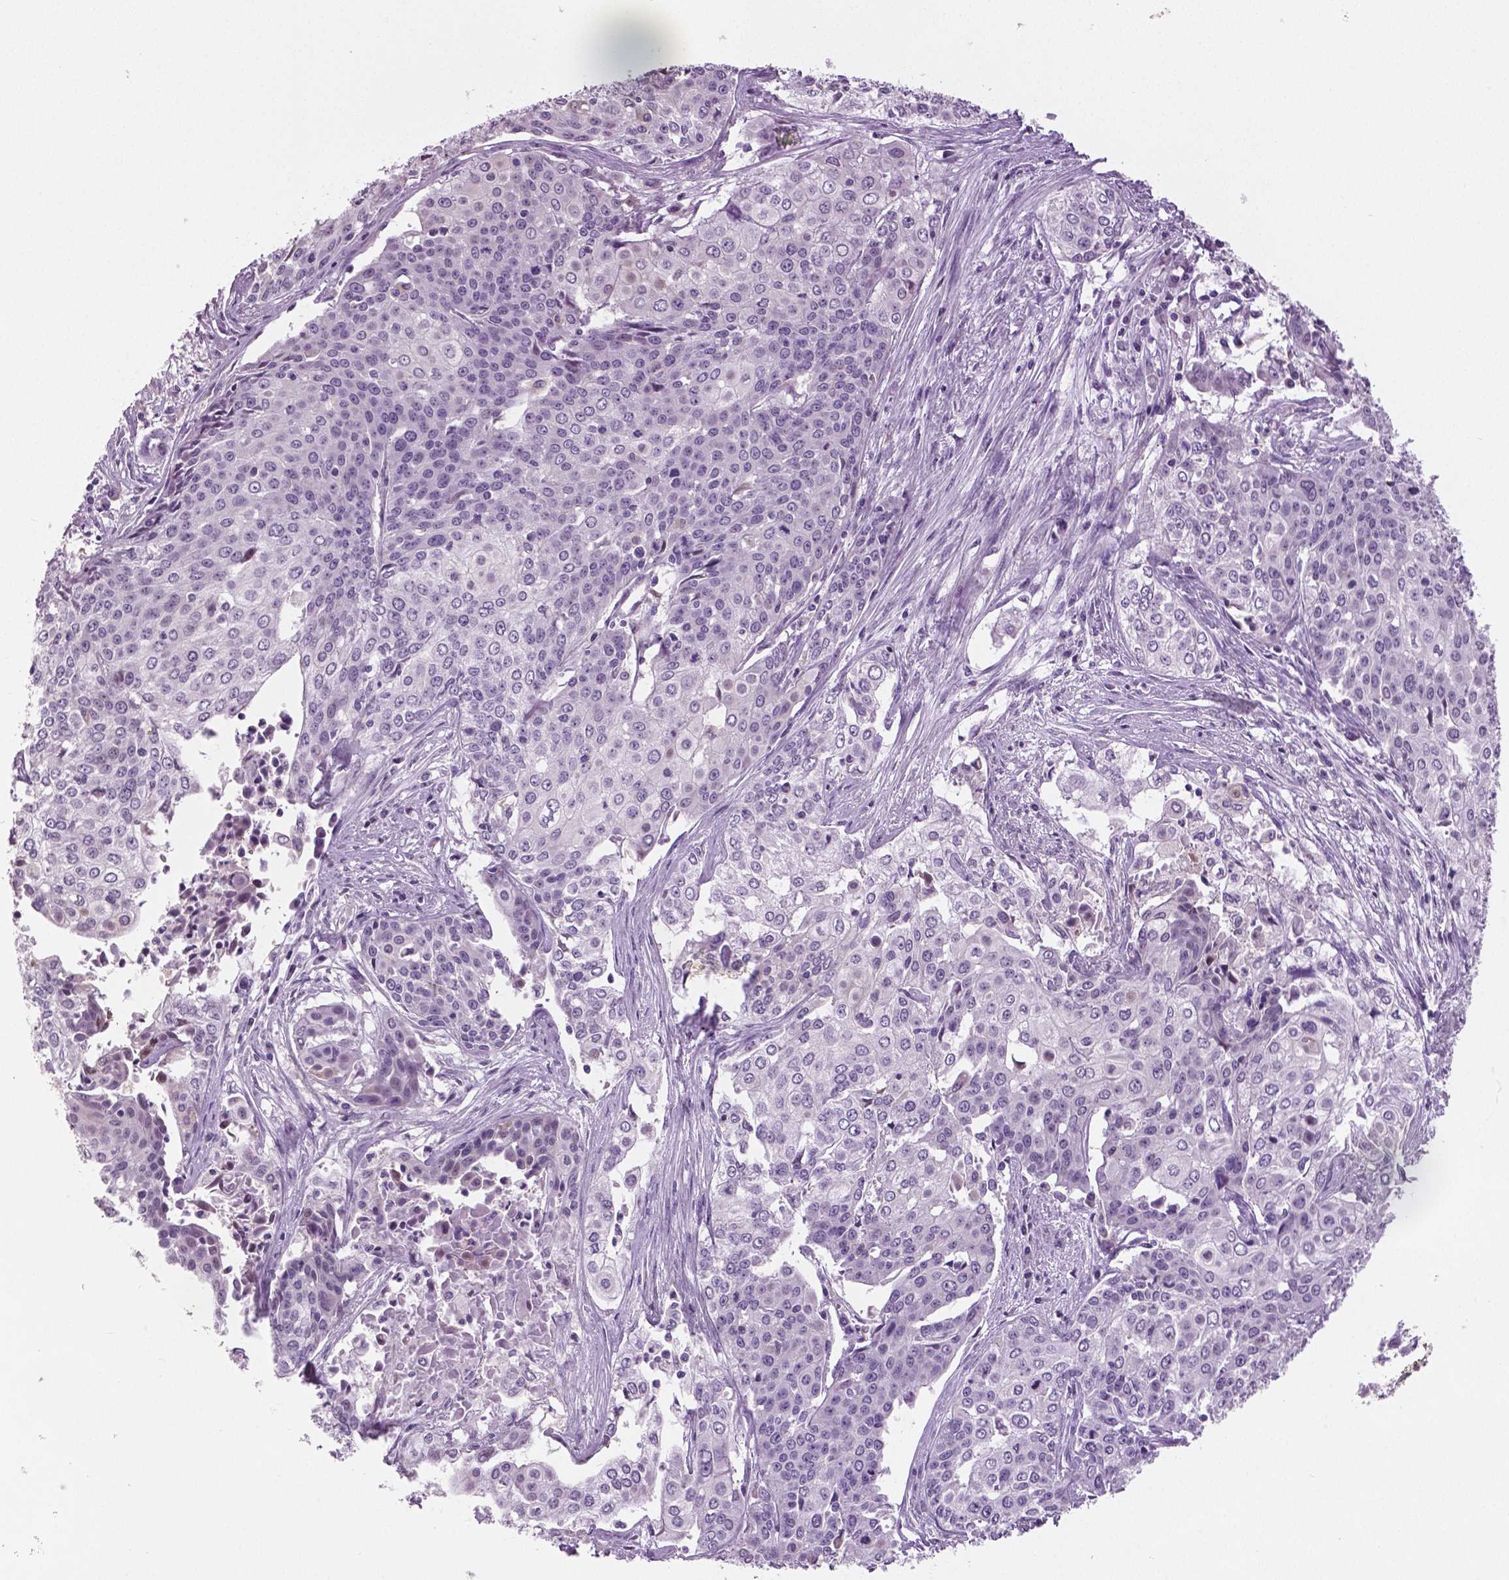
{"staining": {"intensity": "negative", "quantity": "none", "location": "none"}, "tissue": "cervical cancer", "cell_type": "Tumor cells", "image_type": "cancer", "snomed": [{"axis": "morphology", "description": "Squamous cell carcinoma, NOS"}, {"axis": "topography", "description": "Cervix"}], "caption": "High magnification brightfield microscopy of cervical cancer (squamous cell carcinoma) stained with DAB (brown) and counterstained with hematoxylin (blue): tumor cells show no significant expression. The staining is performed using DAB (3,3'-diaminobenzidine) brown chromogen with nuclei counter-stained in using hematoxylin.", "gene": "DNAH12", "patient": {"sex": "female", "age": 39}}